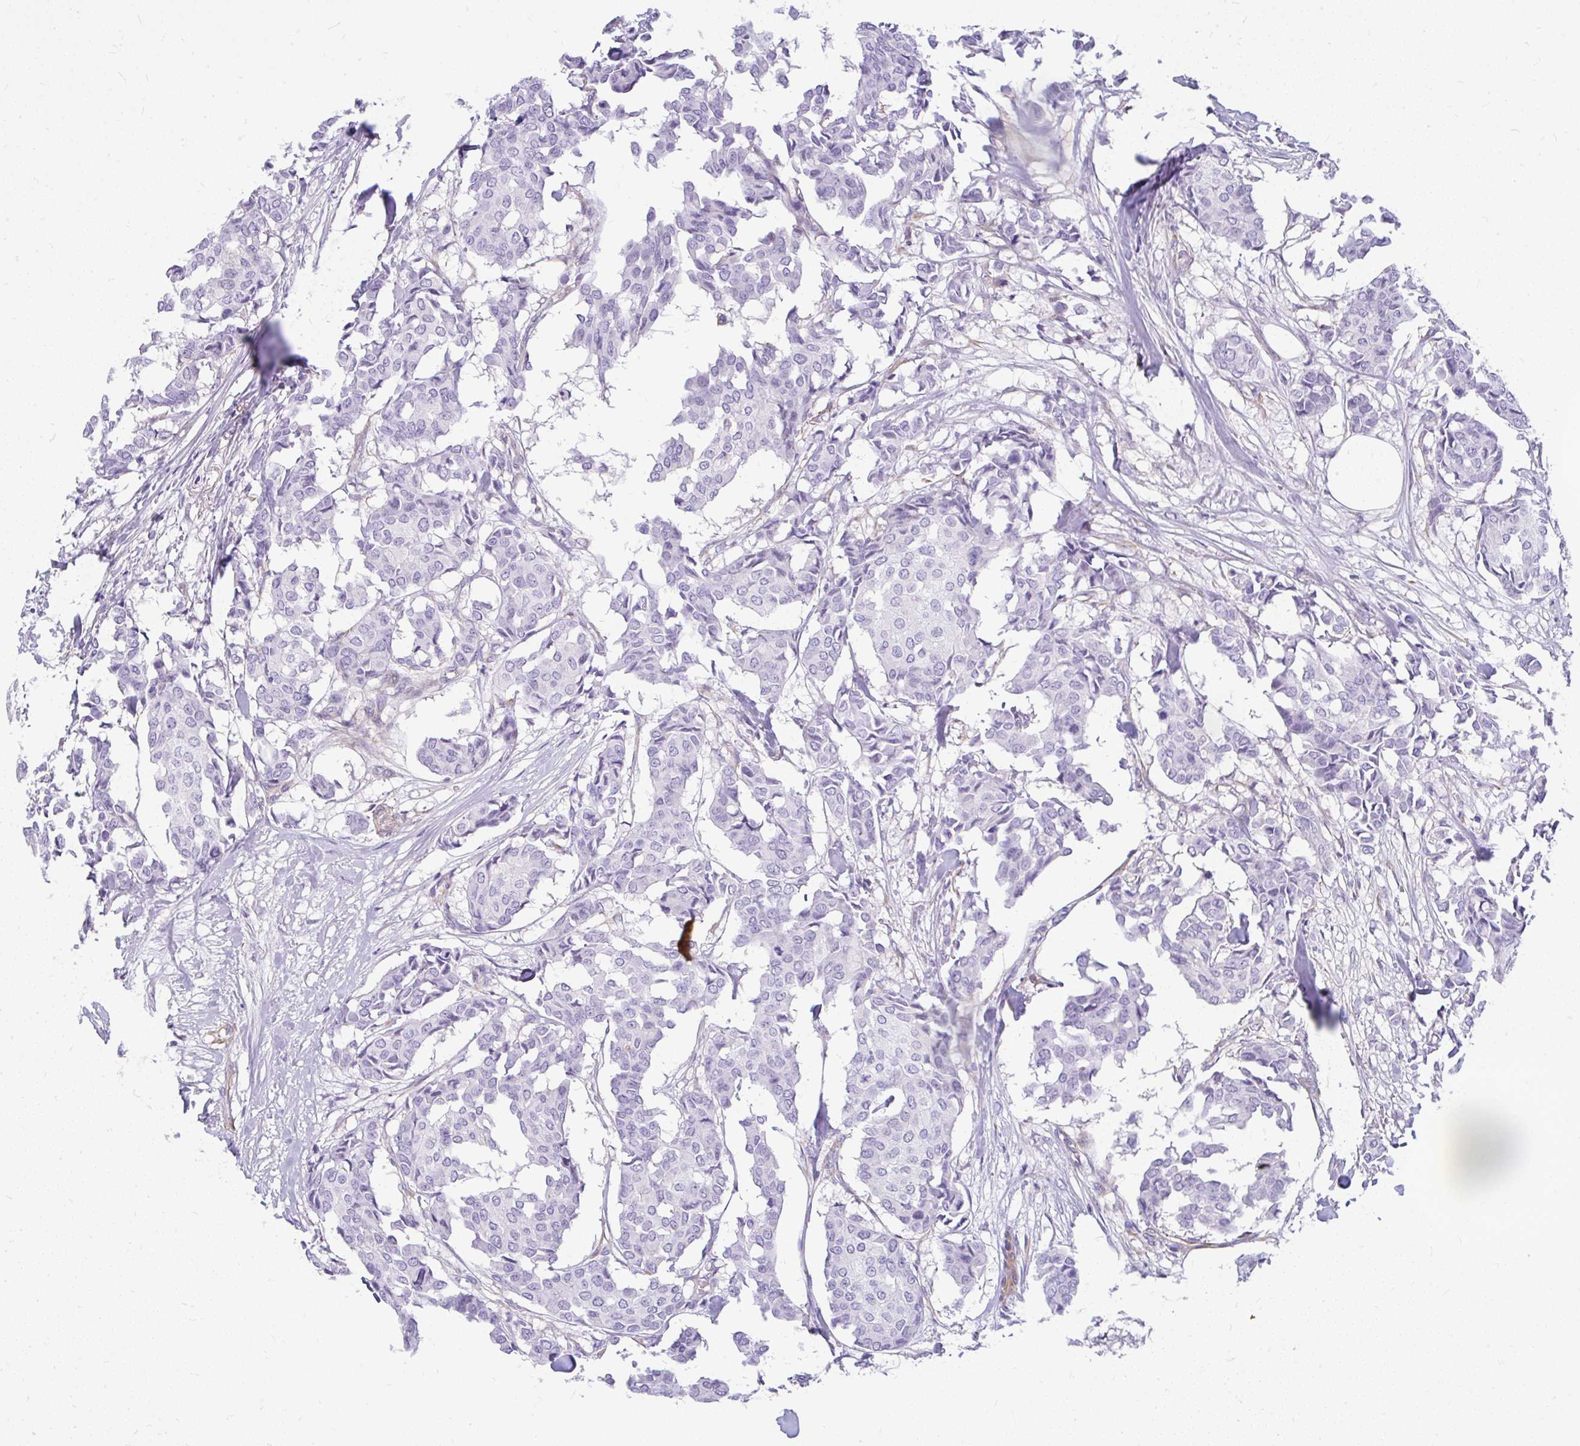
{"staining": {"intensity": "negative", "quantity": "none", "location": "none"}, "tissue": "breast cancer", "cell_type": "Tumor cells", "image_type": "cancer", "snomed": [{"axis": "morphology", "description": "Duct carcinoma"}, {"axis": "topography", "description": "Breast"}], "caption": "Immunohistochemistry histopathology image of breast cancer stained for a protein (brown), which reveals no positivity in tumor cells.", "gene": "FAM83C", "patient": {"sex": "female", "age": 75}}